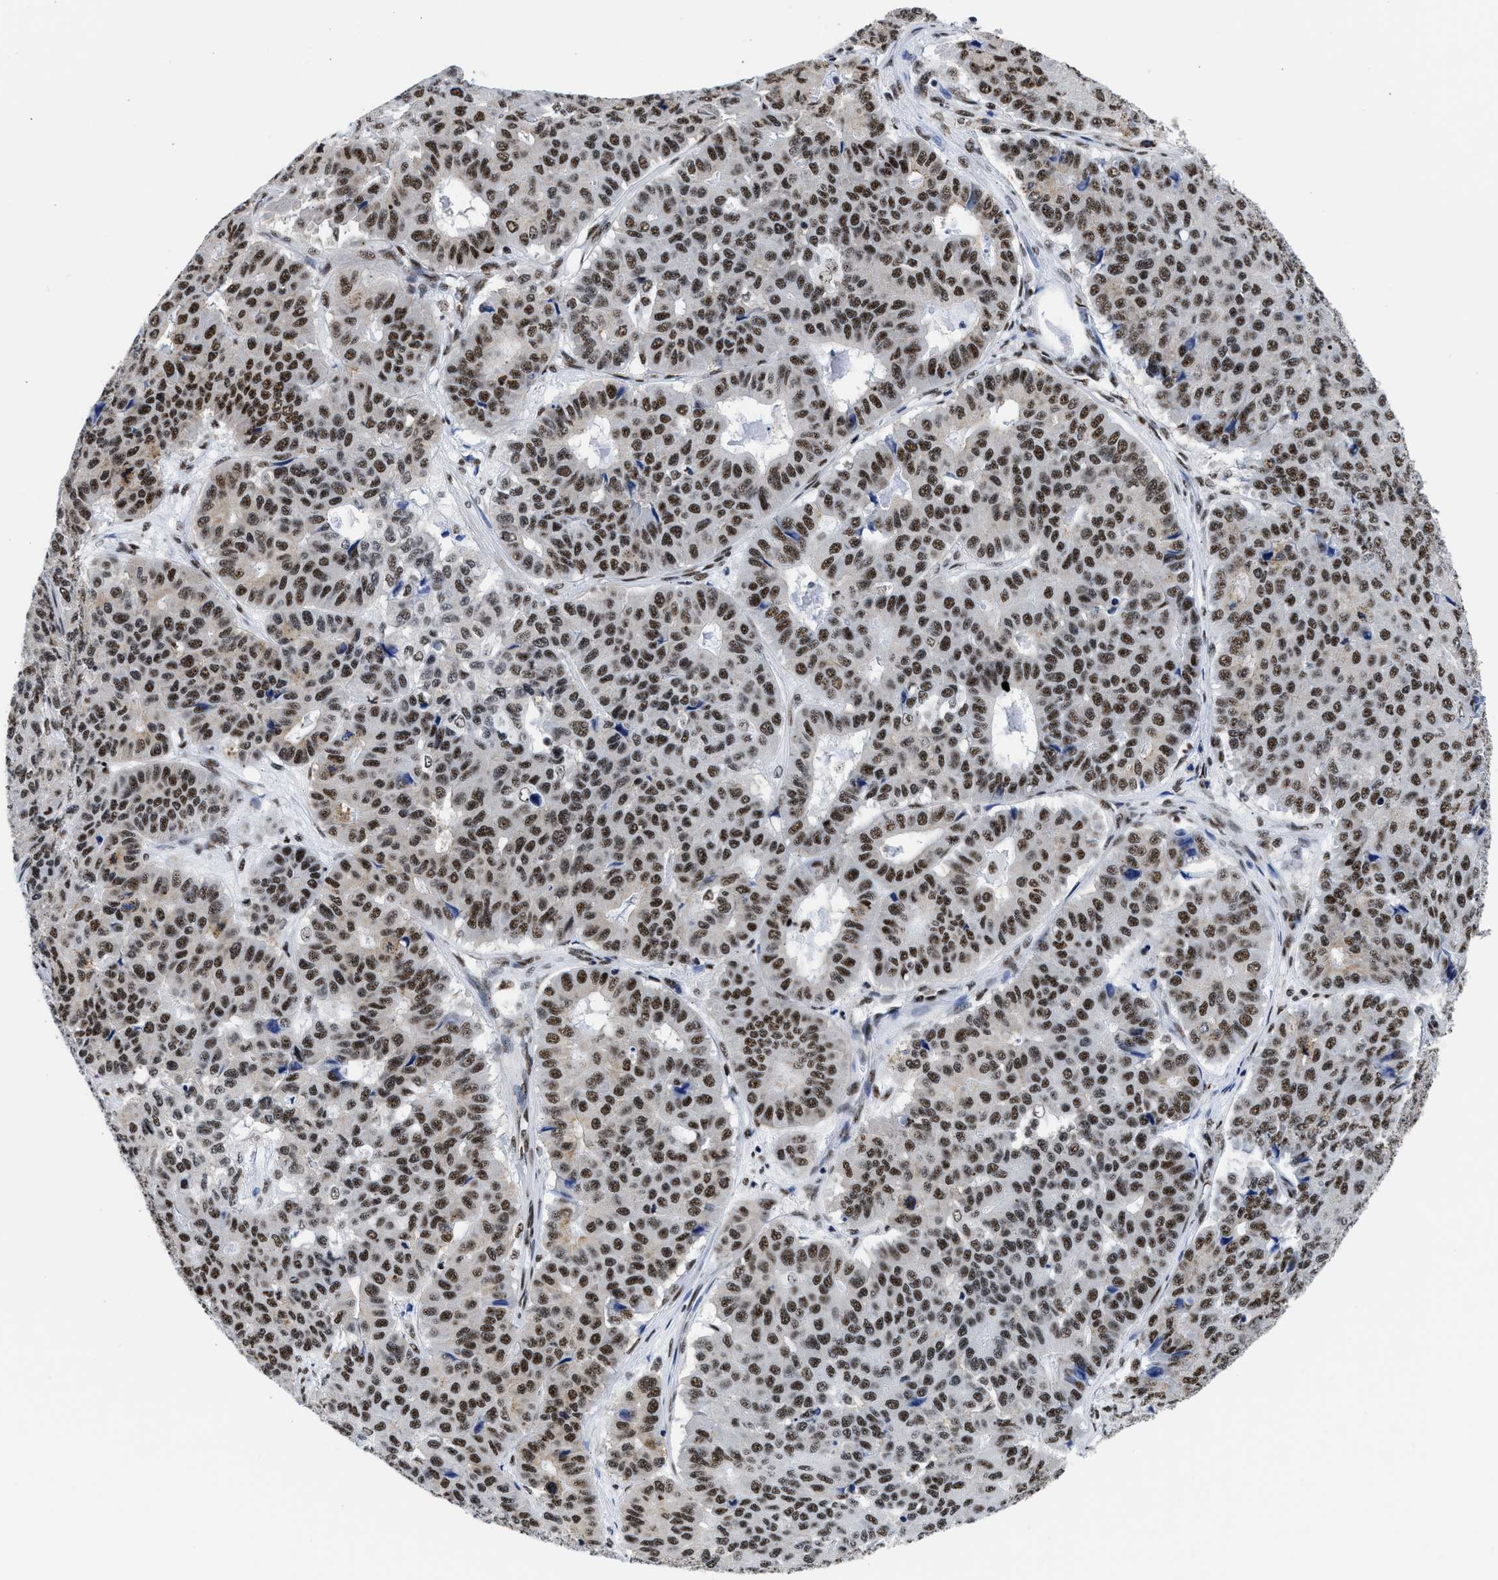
{"staining": {"intensity": "strong", "quantity": ">75%", "location": "nuclear"}, "tissue": "pancreatic cancer", "cell_type": "Tumor cells", "image_type": "cancer", "snomed": [{"axis": "morphology", "description": "Adenocarcinoma, NOS"}, {"axis": "topography", "description": "Pancreas"}], "caption": "Strong nuclear positivity is appreciated in about >75% of tumor cells in pancreatic adenocarcinoma.", "gene": "RBM8A", "patient": {"sex": "male", "age": 50}}